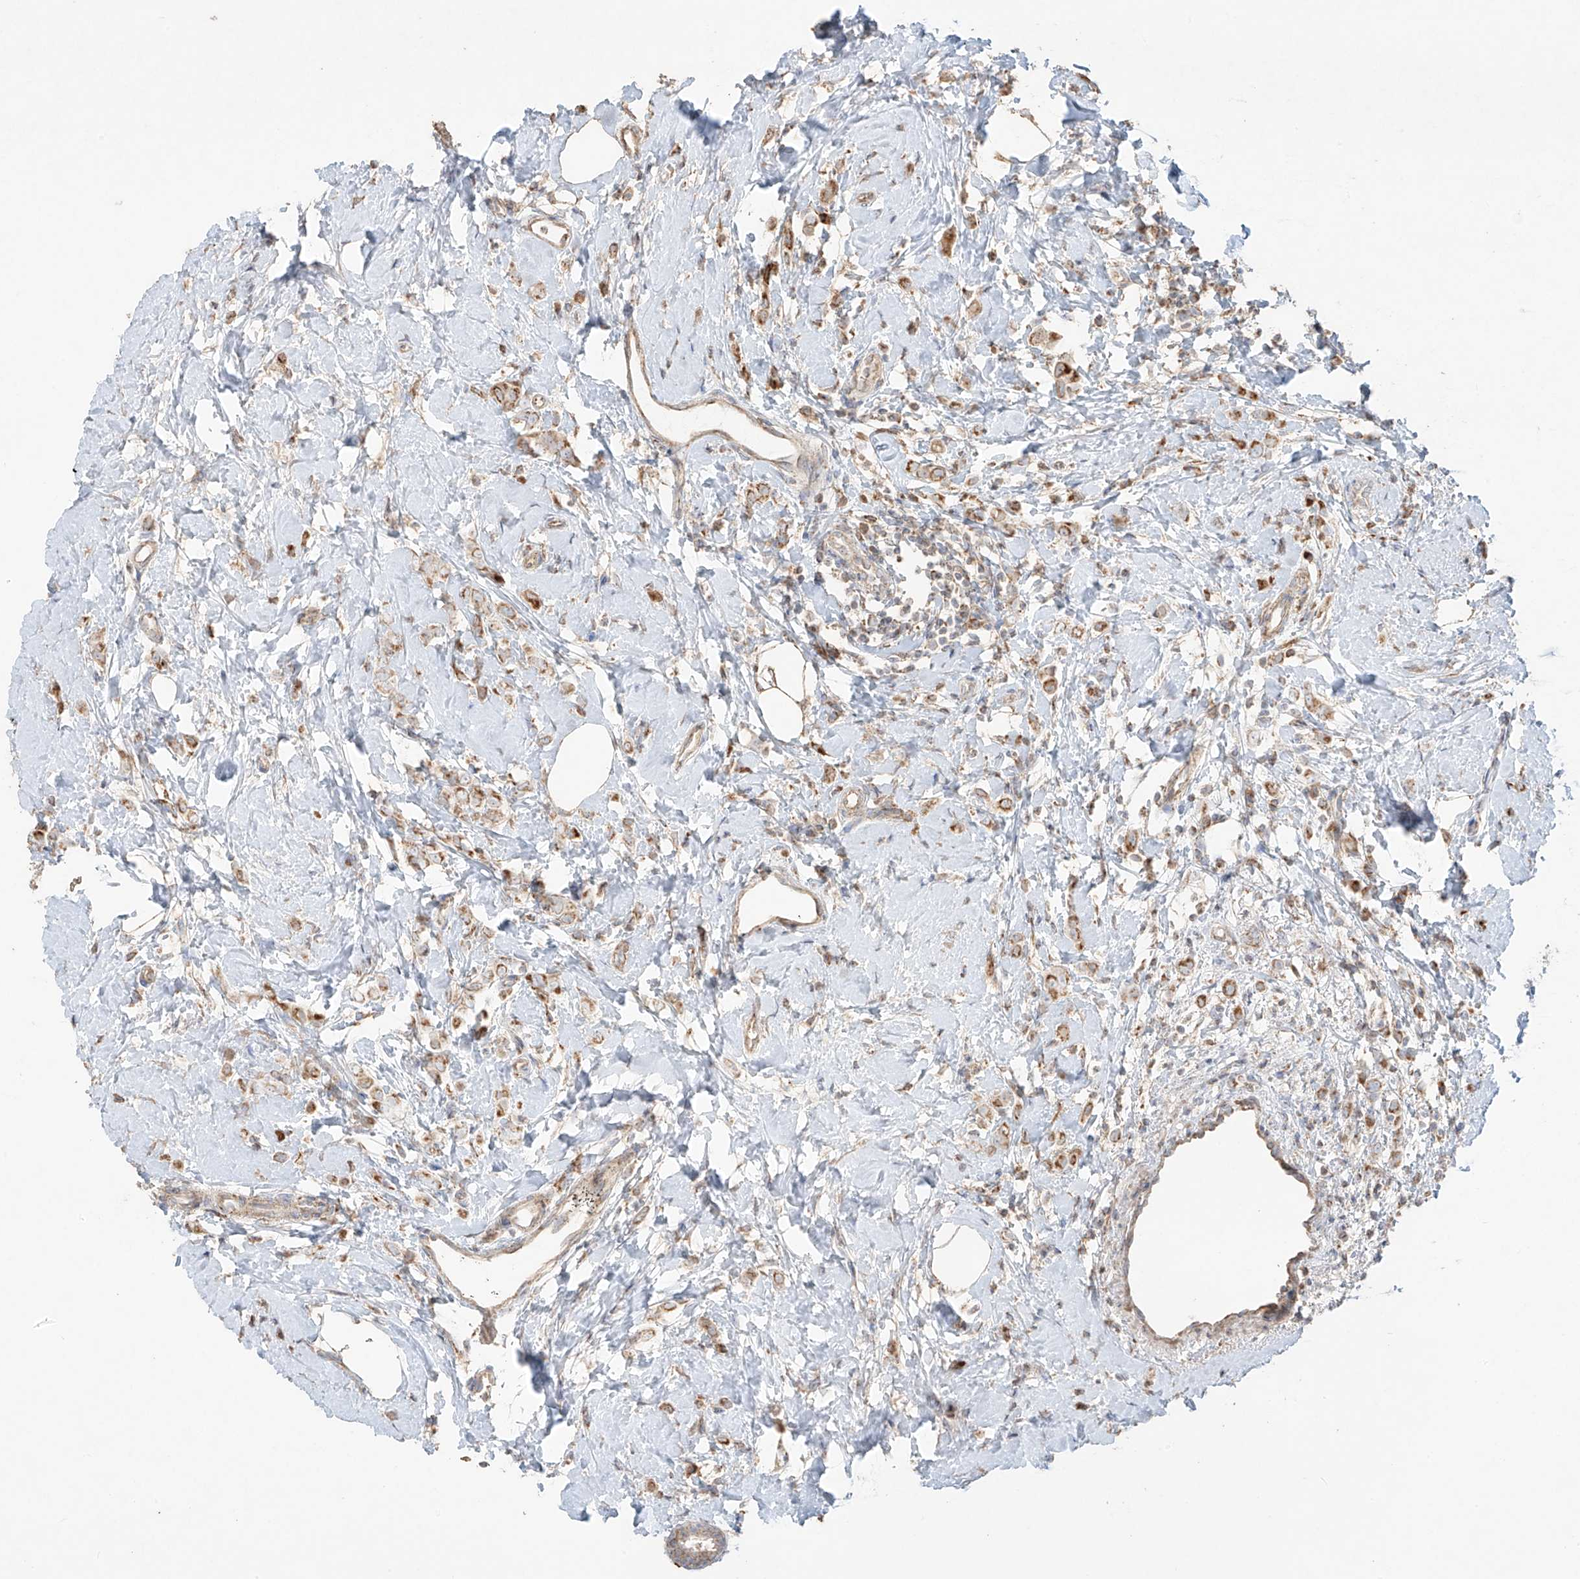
{"staining": {"intensity": "moderate", "quantity": ">75%", "location": "cytoplasmic/membranous"}, "tissue": "breast cancer", "cell_type": "Tumor cells", "image_type": "cancer", "snomed": [{"axis": "morphology", "description": "Lobular carcinoma"}, {"axis": "topography", "description": "Breast"}], "caption": "Breast lobular carcinoma stained with DAB (3,3'-diaminobenzidine) IHC reveals medium levels of moderate cytoplasmic/membranous expression in approximately >75% of tumor cells. The staining was performed using DAB (3,3'-diaminobenzidine) to visualize the protein expression in brown, while the nuclei were stained in blue with hematoxylin (Magnification: 20x).", "gene": "COLGALT2", "patient": {"sex": "female", "age": 47}}